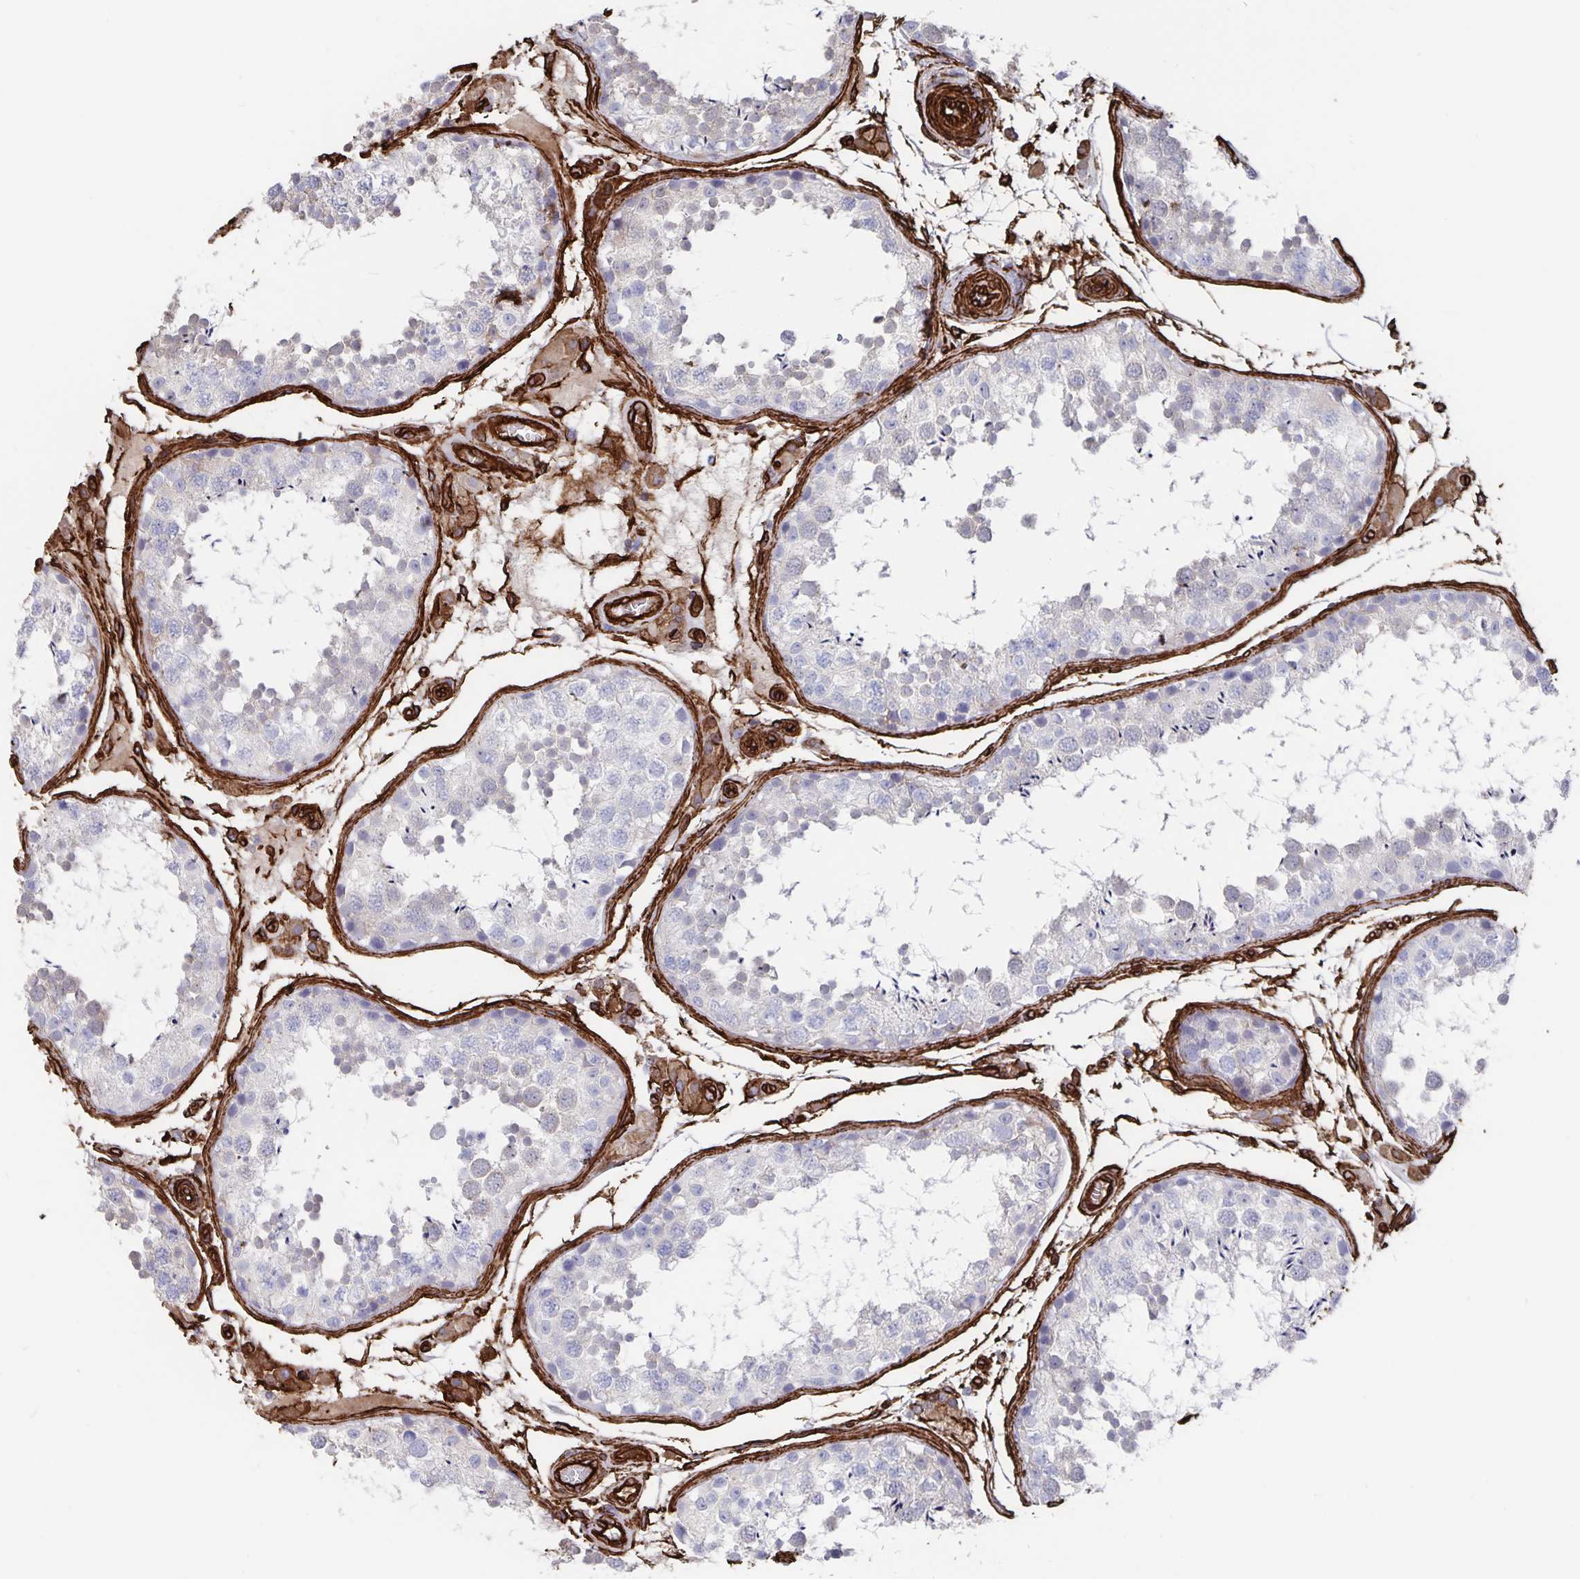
{"staining": {"intensity": "negative", "quantity": "none", "location": "none"}, "tissue": "testis", "cell_type": "Cells in seminiferous ducts", "image_type": "normal", "snomed": [{"axis": "morphology", "description": "Normal tissue, NOS"}, {"axis": "topography", "description": "Testis"}], "caption": "IHC histopathology image of benign testis: human testis stained with DAB (3,3'-diaminobenzidine) displays no significant protein positivity in cells in seminiferous ducts.", "gene": "DCHS2", "patient": {"sex": "male", "age": 29}}